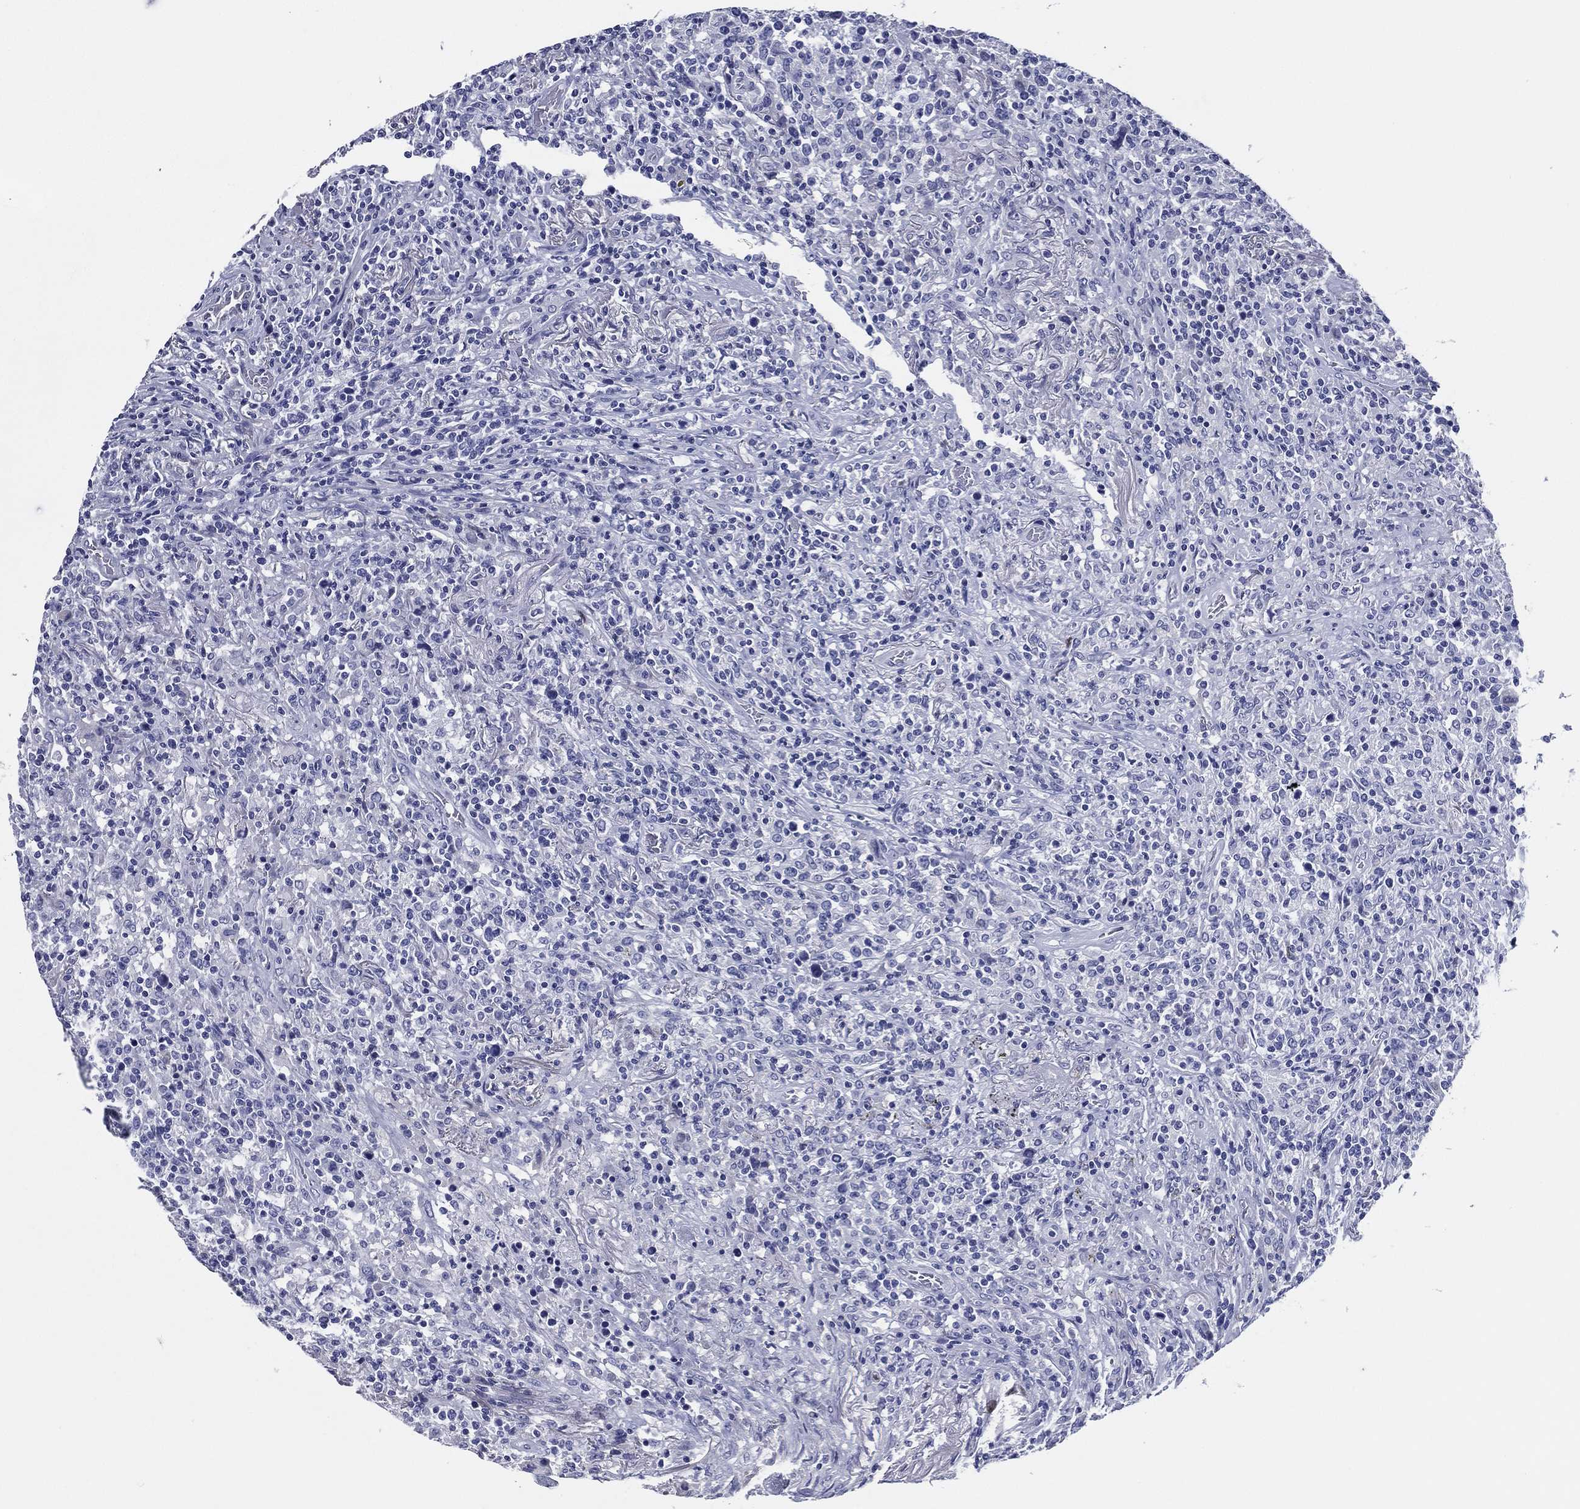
{"staining": {"intensity": "negative", "quantity": "none", "location": "none"}, "tissue": "lymphoma", "cell_type": "Tumor cells", "image_type": "cancer", "snomed": [{"axis": "morphology", "description": "Malignant lymphoma, non-Hodgkin's type, High grade"}, {"axis": "topography", "description": "Lung"}], "caption": "DAB (3,3'-diaminobenzidine) immunohistochemical staining of high-grade malignant lymphoma, non-Hodgkin's type displays no significant staining in tumor cells.", "gene": "TFAP2A", "patient": {"sex": "male", "age": 79}}